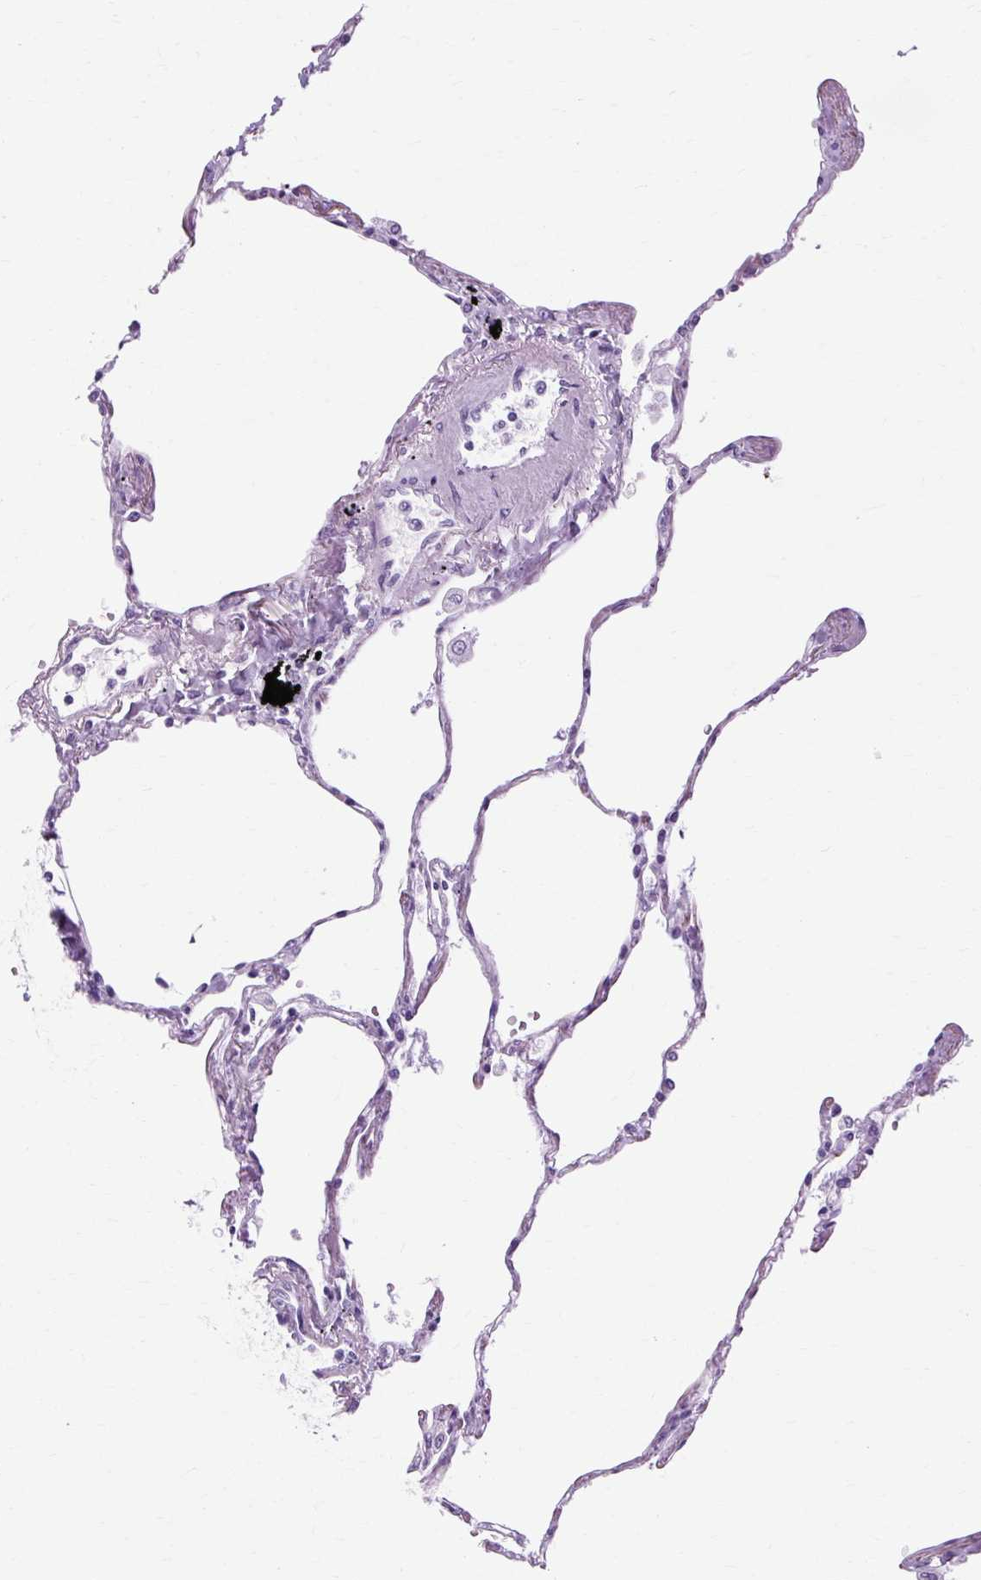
{"staining": {"intensity": "negative", "quantity": "none", "location": "none"}, "tissue": "lung", "cell_type": "Alveolar cells", "image_type": "normal", "snomed": [{"axis": "morphology", "description": "Normal tissue, NOS"}, {"axis": "topography", "description": "Lung"}], "caption": "An immunohistochemistry (IHC) image of benign lung is shown. There is no staining in alveolar cells of lung.", "gene": "B3GNT4", "patient": {"sex": "female", "age": 67}}